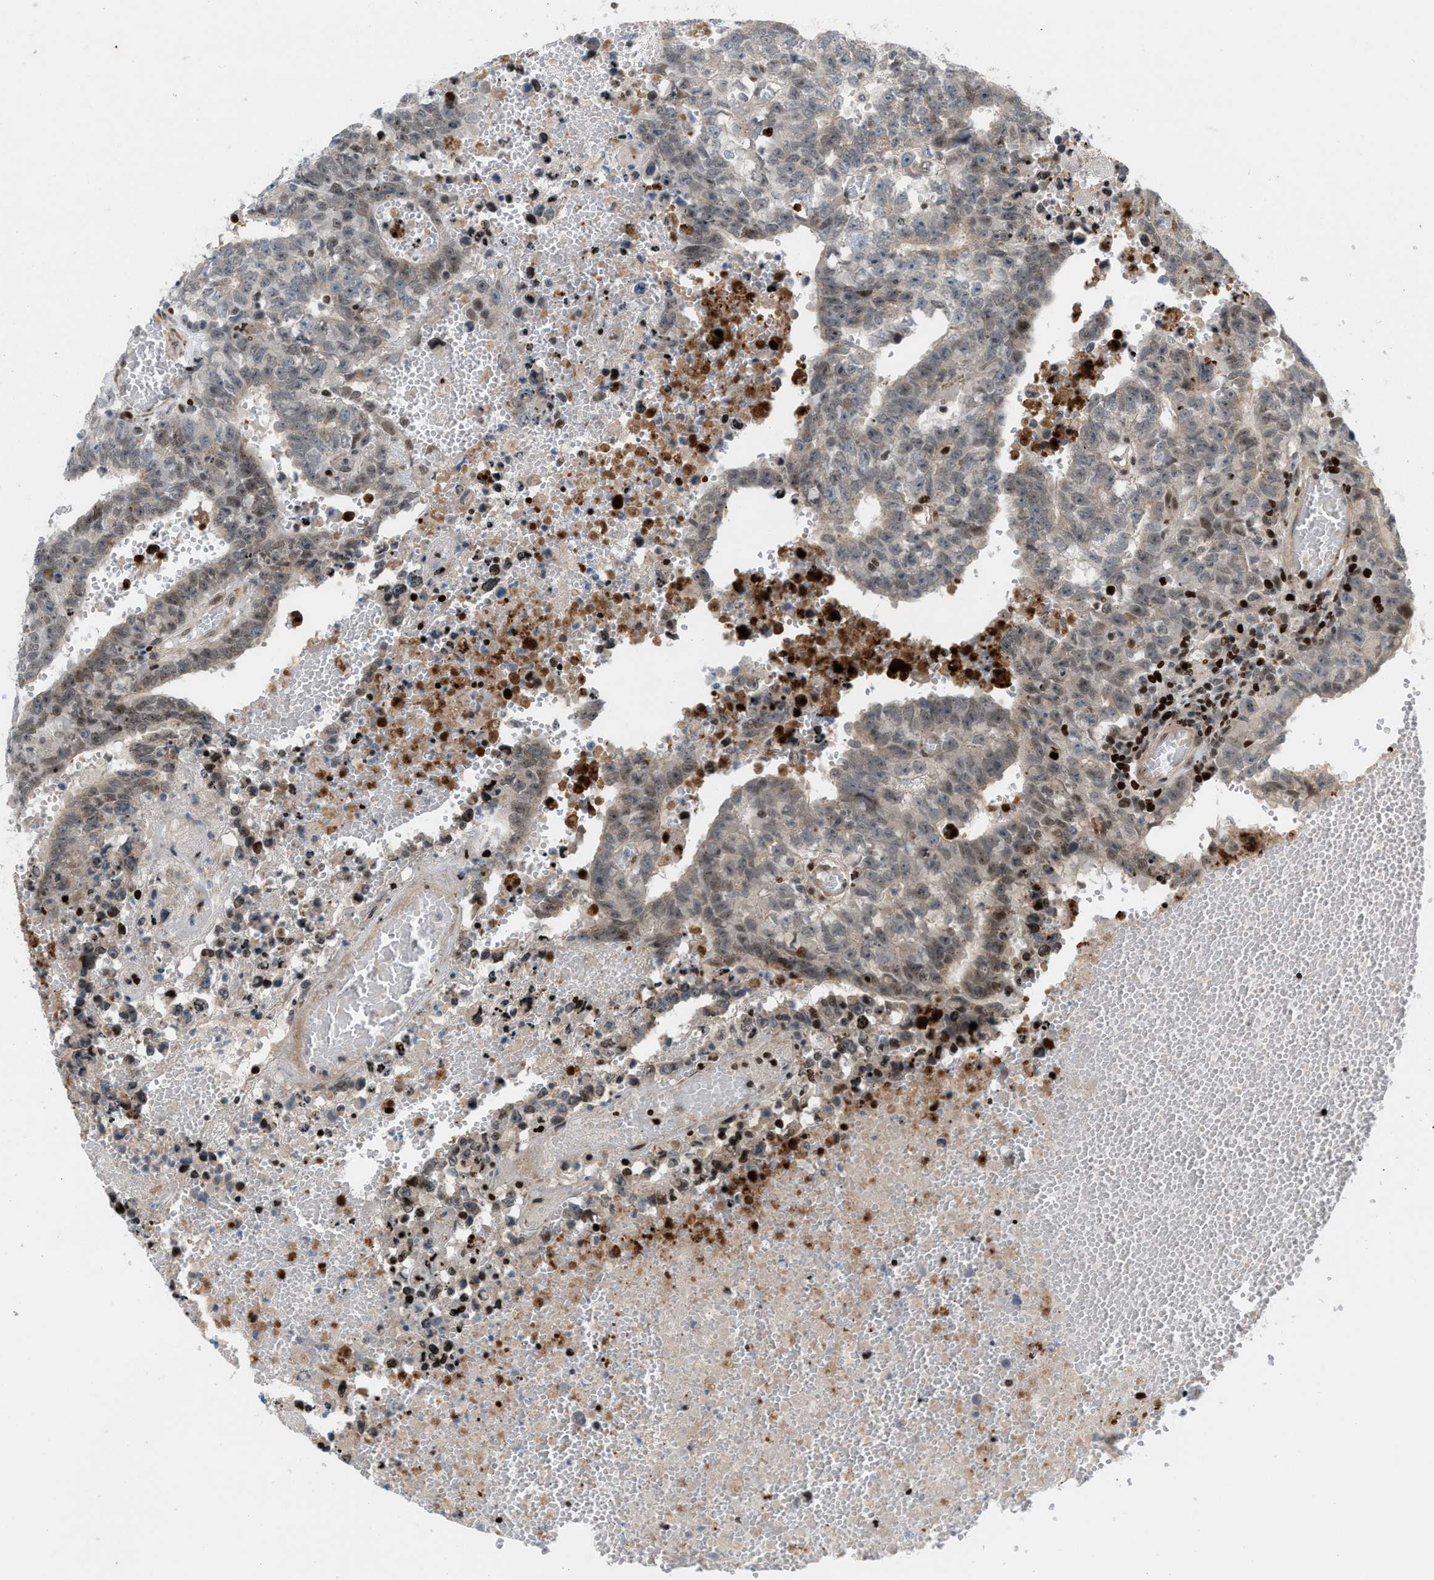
{"staining": {"intensity": "weak", "quantity": ">75%", "location": "nuclear"}, "tissue": "testis cancer", "cell_type": "Tumor cells", "image_type": "cancer", "snomed": [{"axis": "morphology", "description": "Carcinoma, Embryonal, NOS"}, {"axis": "topography", "description": "Testis"}], "caption": "Weak nuclear expression is appreciated in approximately >75% of tumor cells in embryonal carcinoma (testis).", "gene": "ZNF276", "patient": {"sex": "male", "age": 25}}